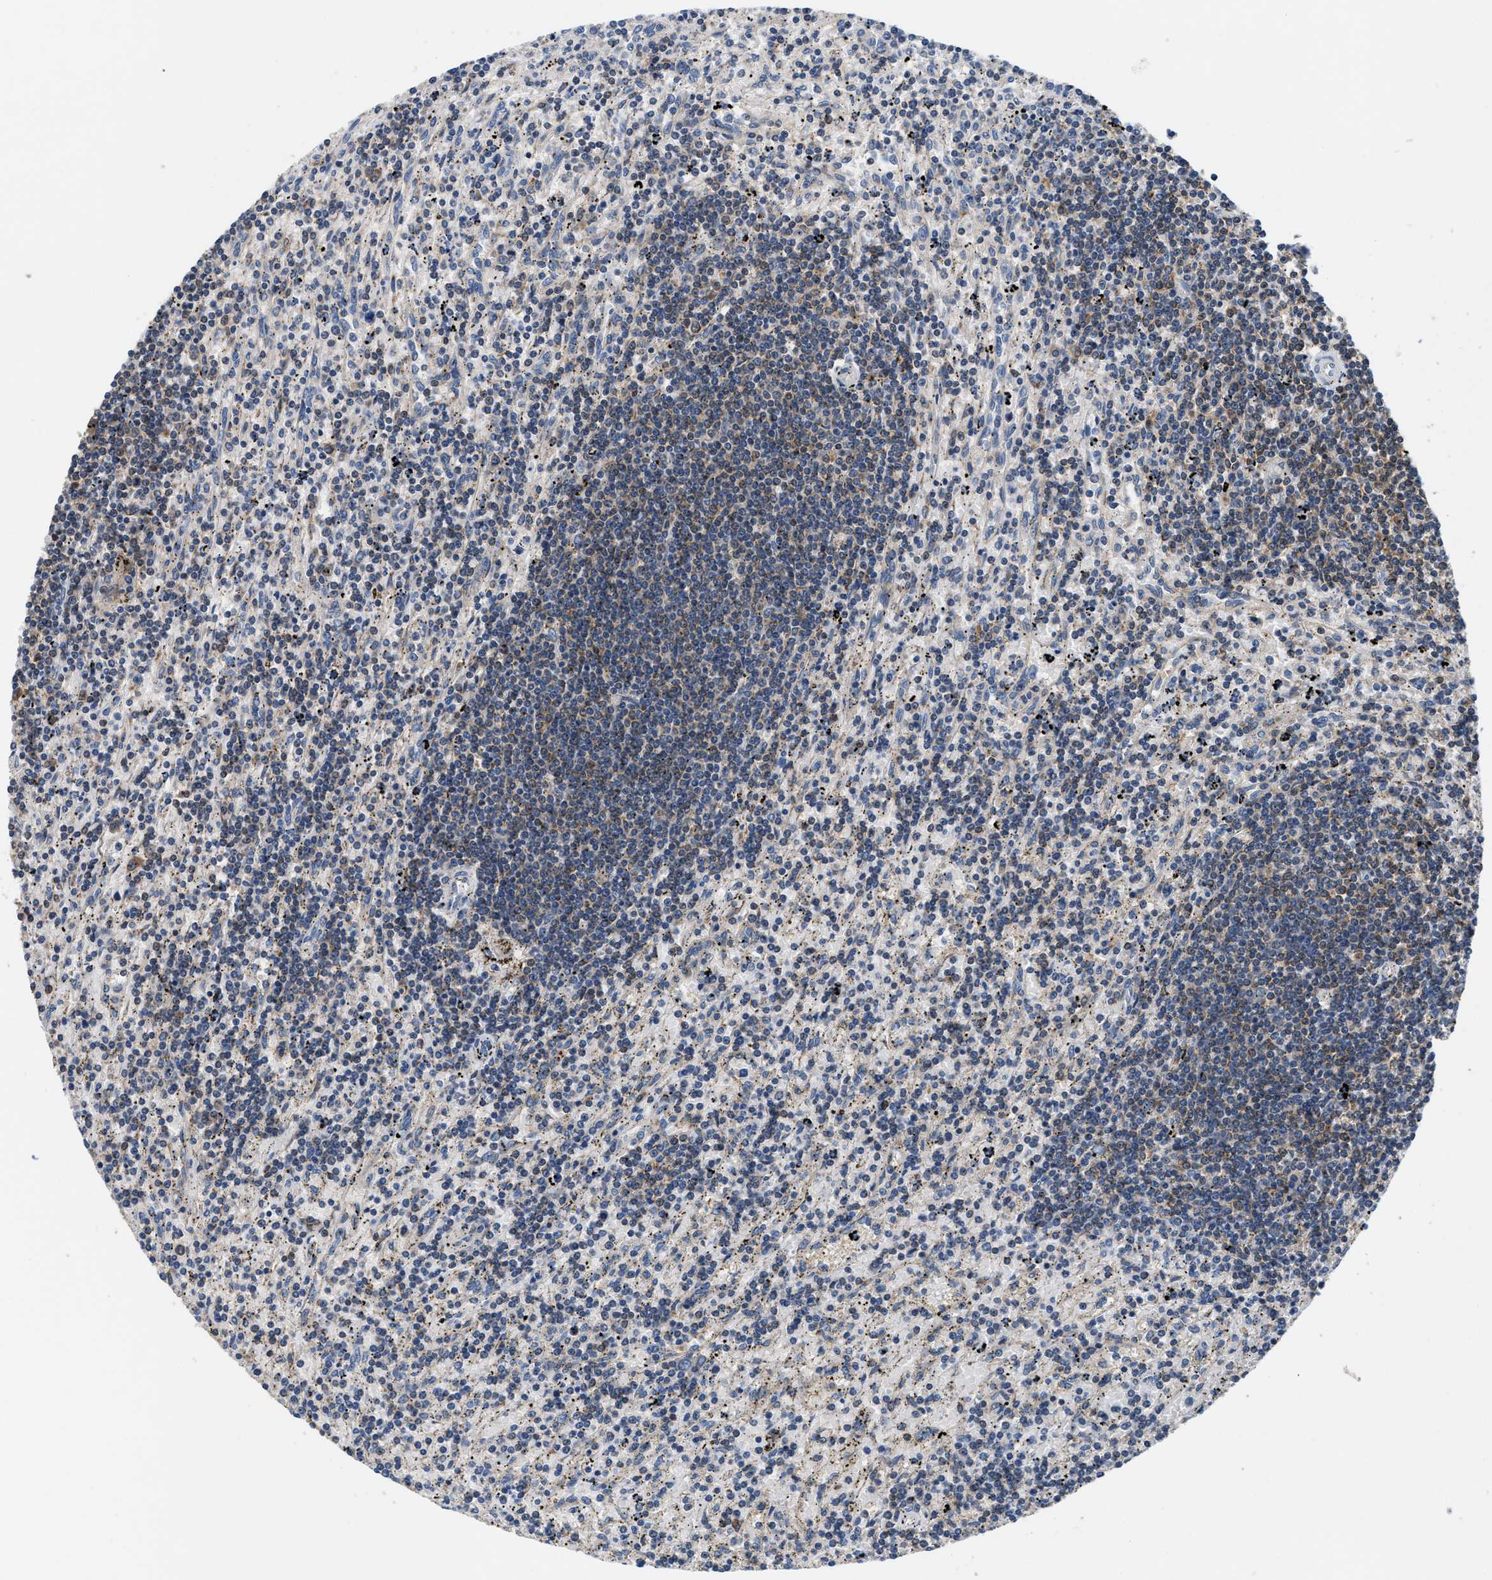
{"staining": {"intensity": "weak", "quantity": "25%-75%", "location": "cytoplasmic/membranous"}, "tissue": "lymphoma", "cell_type": "Tumor cells", "image_type": "cancer", "snomed": [{"axis": "morphology", "description": "Malignant lymphoma, non-Hodgkin's type, Low grade"}, {"axis": "topography", "description": "Spleen"}], "caption": "A photomicrograph of human malignant lymphoma, non-Hodgkin's type (low-grade) stained for a protein reveals weak cytoplasmic/membranous brown staining in tumor cells.", "gene": "CCM2", "patient": {"sex": "male", "age": 76}}